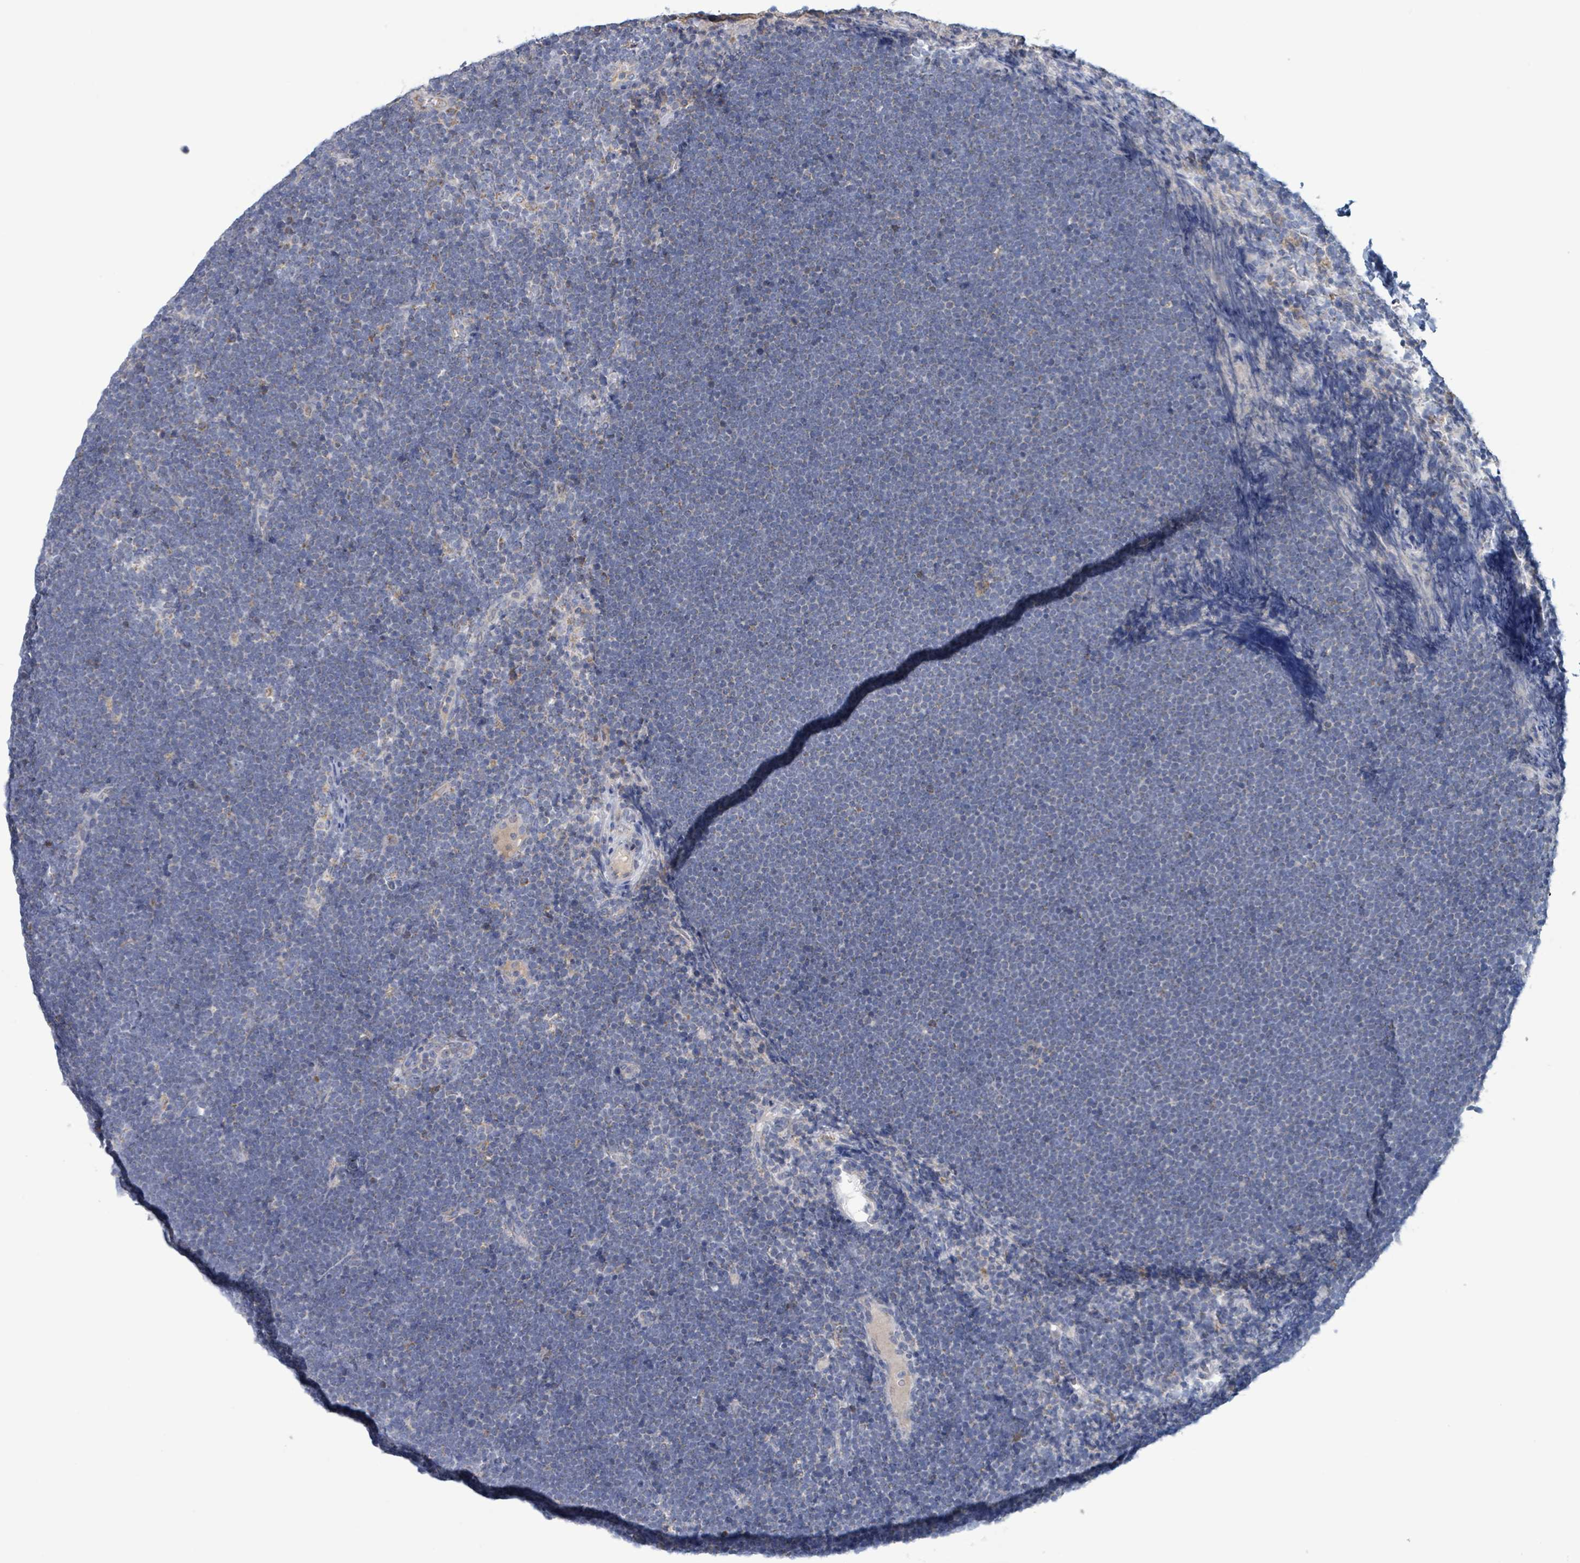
{"staining": {"intensity": "negative", "quantity": "none", "location": "none"}, "tissue": "lymphoma", "cell_type": "Tumor cells", "image_type": "cancer", "snomed": [{"axis": "morphology", "description": "Malignant lymphoma, non-Hodgkin's type, High grade"}, {"axis": "topography", "description": "Lymph node"}], "caption": "High-grade malignant lymphoma, non-Hodgkin's type was stained to show a protein in brown. There is no significant staining in tumor cells. (Brightfield microscopy of DAB (3,3'-diaminobenzidine) immunohistochemistry at high magnification).", "gene": "AKR1C4", "patient": {"sex": "male", "age": 13}}